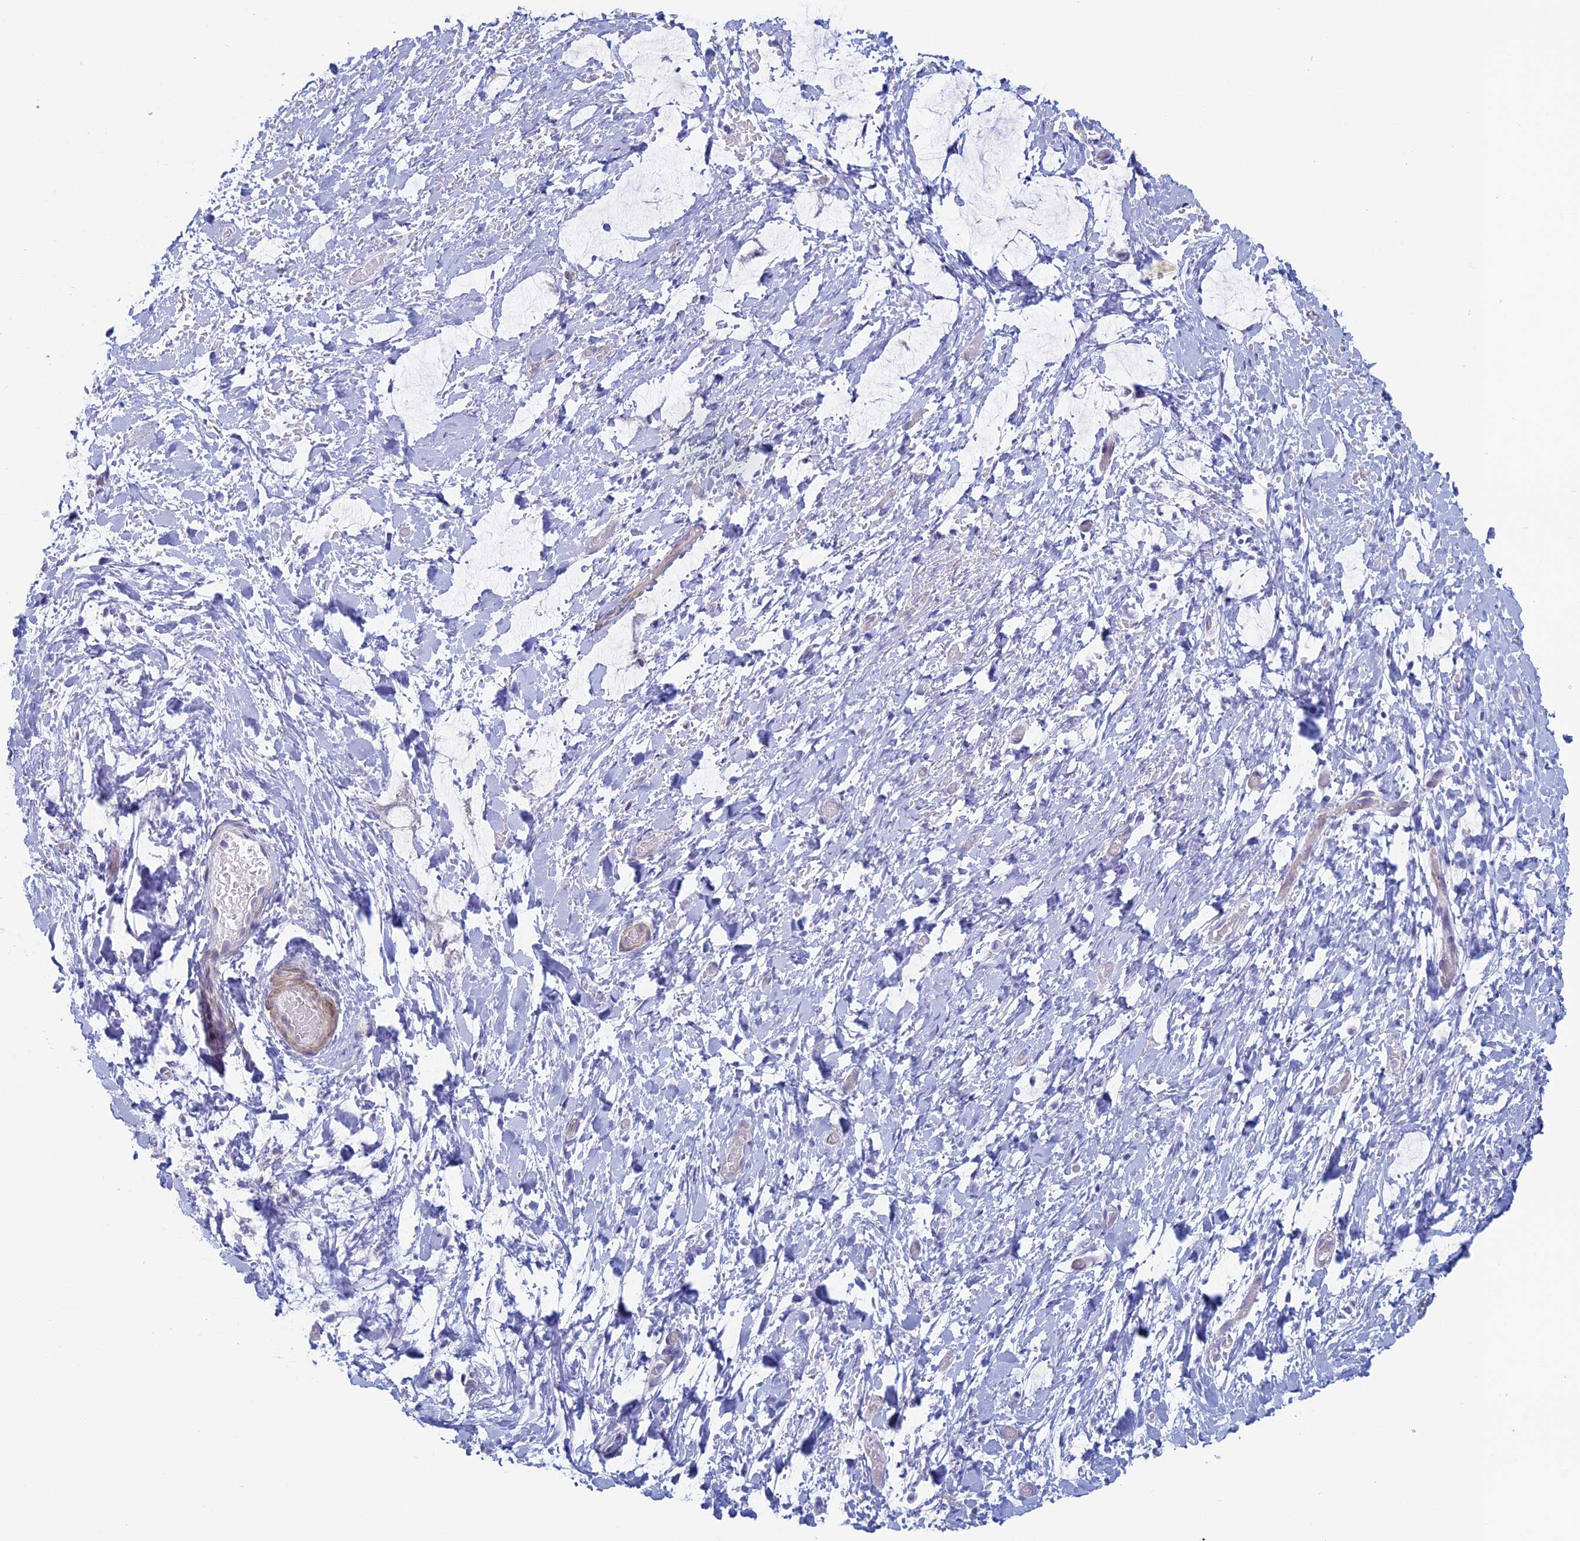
{"staining": {"intensity": "negative", "quantity": "none", "location": "none"}, "tissue": "smooth muscle", "cell_type": "Smooth muscle cells", "image_type": "normal", "snomed": [{"axis": "morphology", "description": "Normal tissue, NOS"}, {"axis": "morphology", "description": "Adenocarcinoma, NOS"}, {"axis": "topography", "description": "Colon"}, {"axis": "topography", "description": "Peripheral nerve tissue"}], "caption": "Human smooth muscle stained for a protein using IHC demonstrates no staining in smooth muscle cells.", "gene": "MAGEB6", "patient": {"sex": "male", "age": 14}}